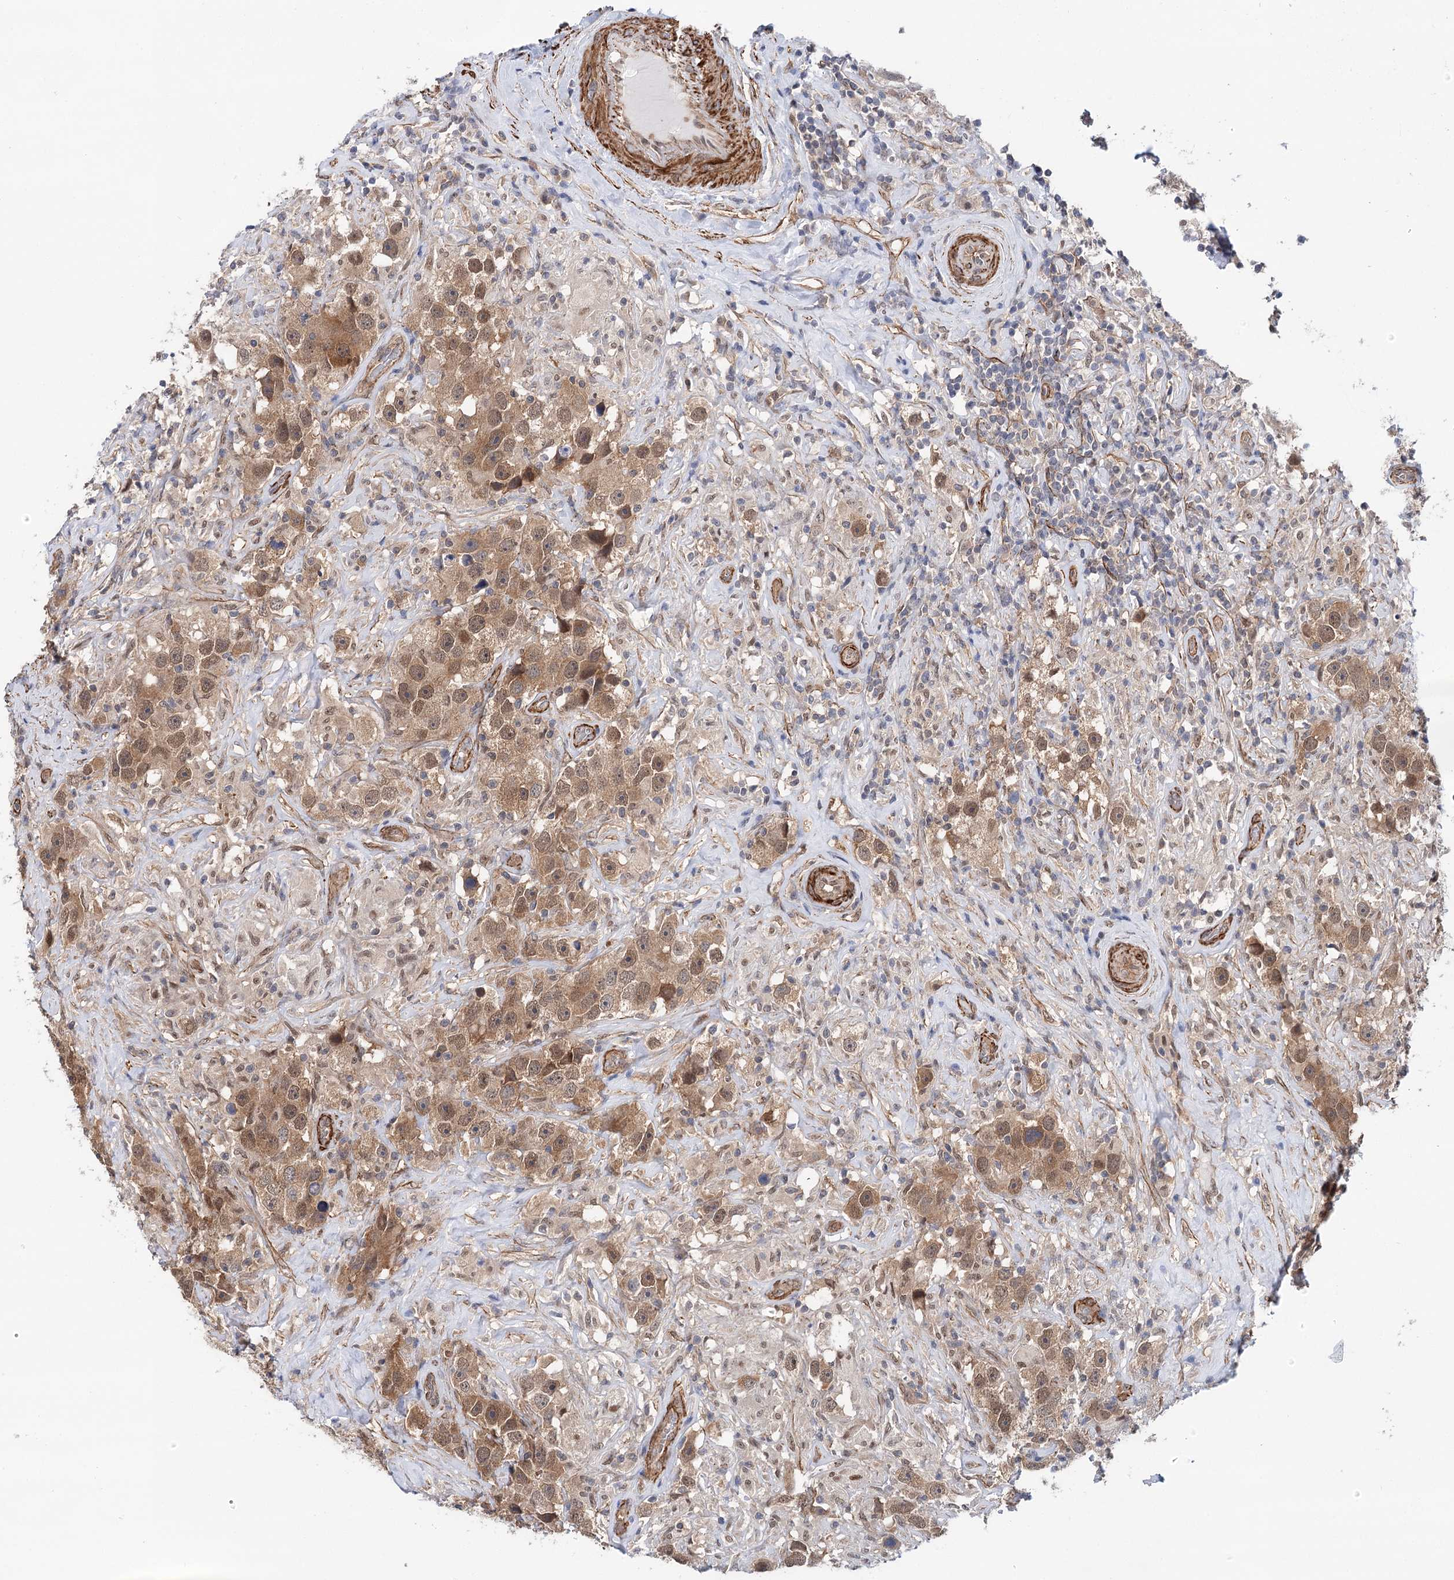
{"staining": {"intensity": "moderate", "quantity": ">75%", "location": "cytoplasmic/membranous,nuclear"}, "tissue": "testis cancer", "cell_type": "Tumor cells", "image_type": "cancer", "snomed": [{"axis": "morphology", "description": "Seminoma, NOS"}, {"axis": "topography", "description": "Testis"}], "caption": "Tumor cells exhibit moderate cytoplasmic/membranous and nuclear expression in approximately >75% of cells in seminoma (testis). (Brightfield microscopy of DAB IHC at high magnification).", "gene": "PPP2R5B", "patient": {"sex": "male", "age": 49}}